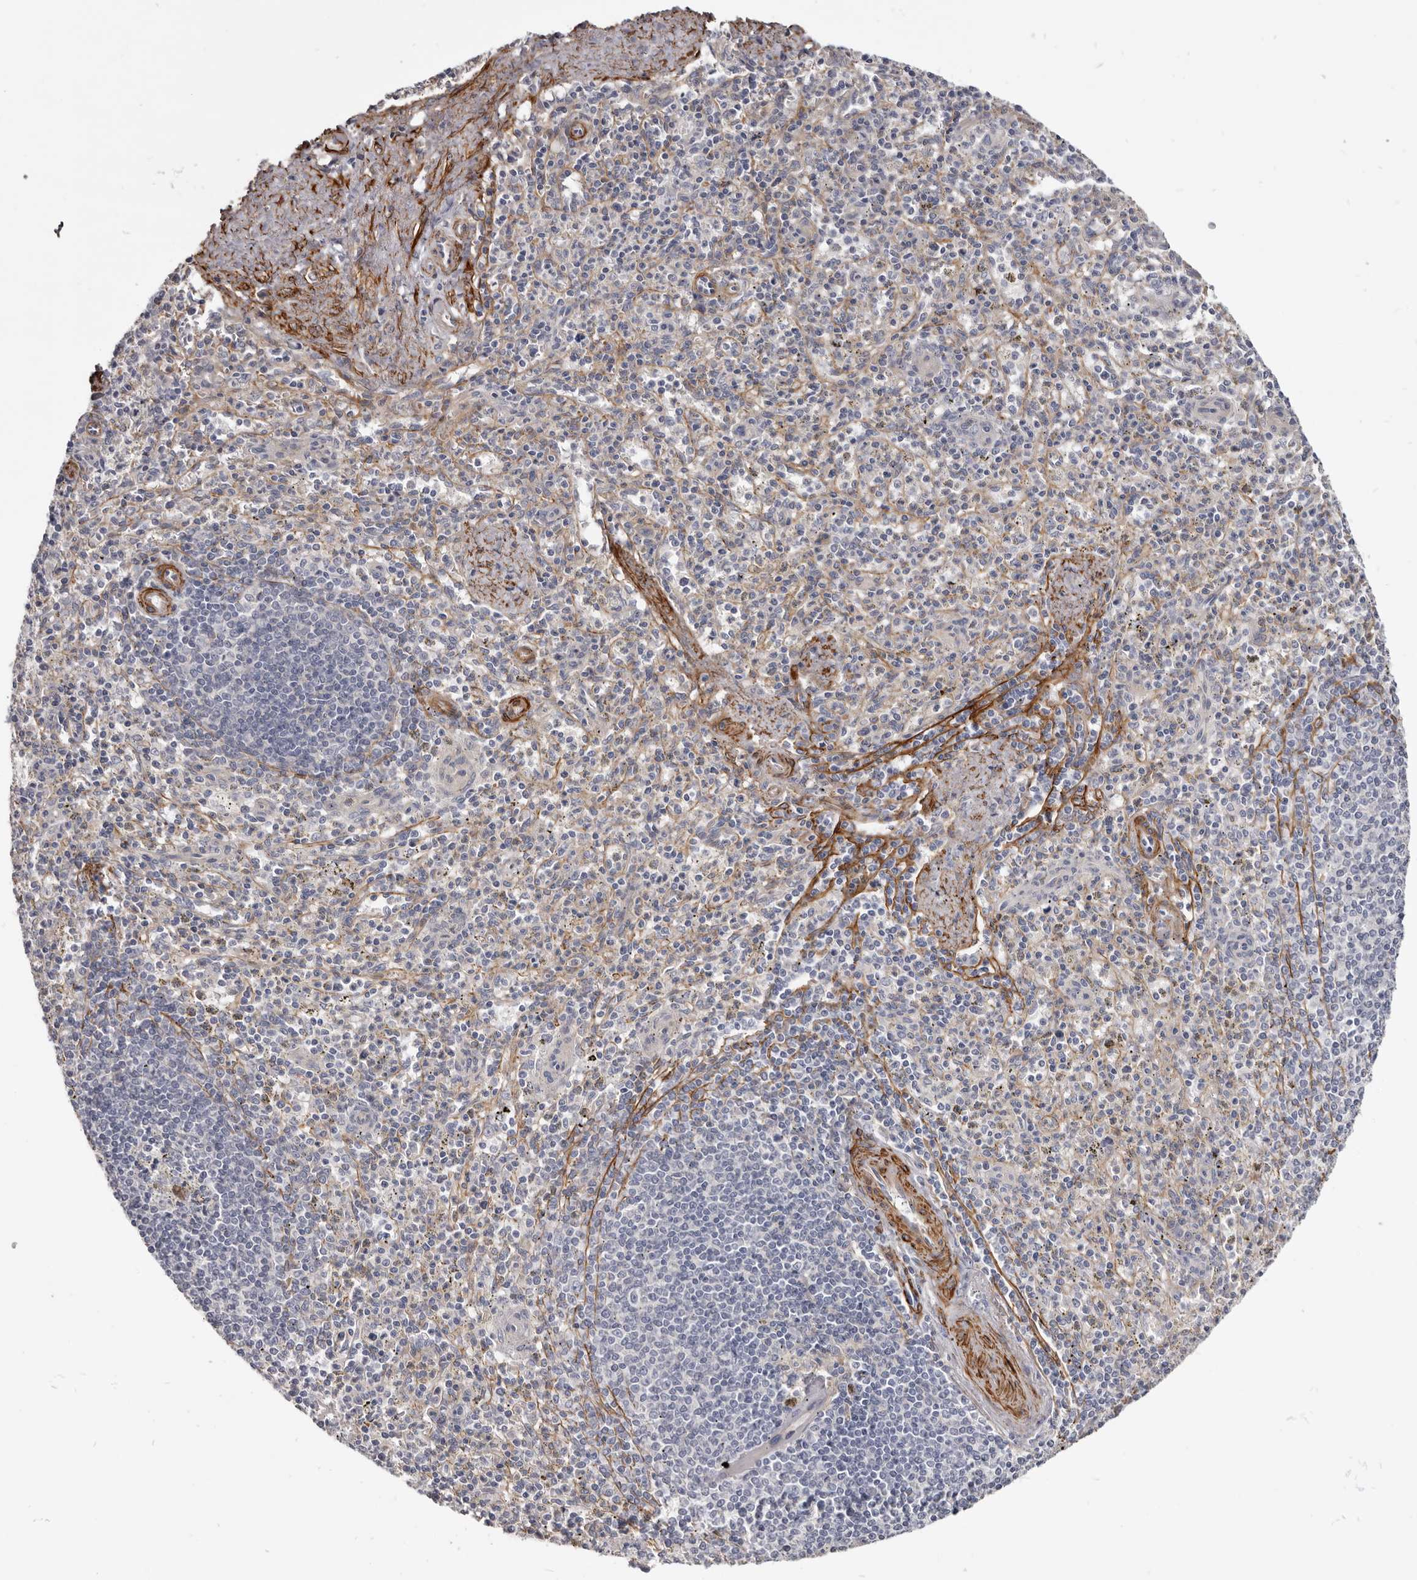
{"staining": {"intensity": "negative", "quantity": "none", "location": "none"}, "tissue": "spleen", "cell_type": "Cells in red pulp", "image_type": "normal", "snomed": [{"axis": "morphology", "description": "Normal tissue, NOS"}, {"axis": "topography", "description": "Spleen"}], "caption": "Micrograph shows no protein staining in cells in red pulp of benign spleen. Nuclei are stained in blue.", "gene": "CGN", "patient": {"sex": "male", "age": 72}}